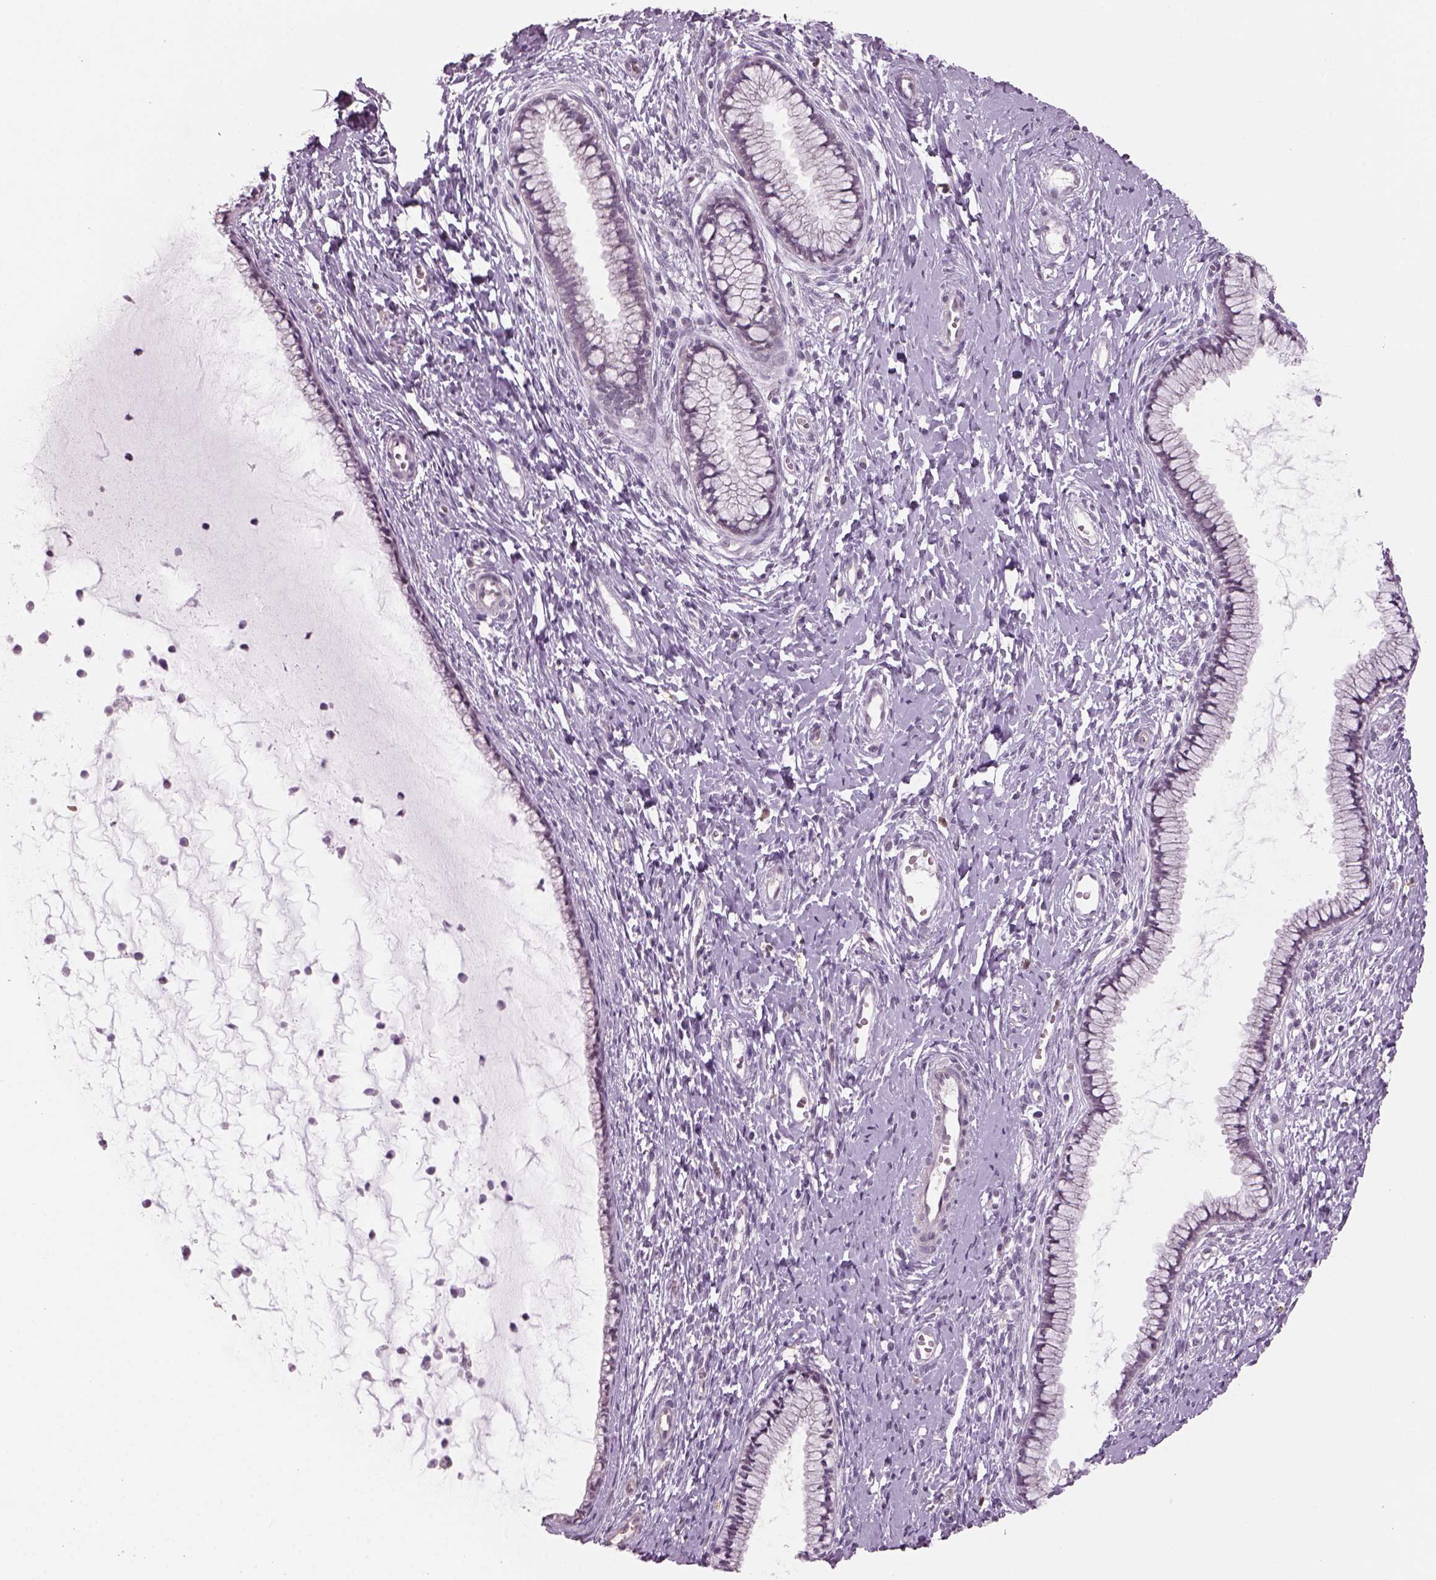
{"staining": {"intensity": "negative", "quantity": "none", "location": "none"}, "tissue": "cervix", "cell_type": "Glandular cells", "image_type": "normal", "snomed": [{"axis": "morphology", "description": "Normal tissue, NOS"}, {"axis": "topography", "description": "Cervix"}], "caption": "Protein analysis of normal cervix demonstrates no significant staining in glandular cells. (Stains: DAB (3,3'-diaminobenzidine) immunohistochemistry with hematoxylin counter stain, Microscopy: brightfield microscopy at high magnification).", "gene": "NAT8B", "patient": {"sex": "female", "age": 40}}